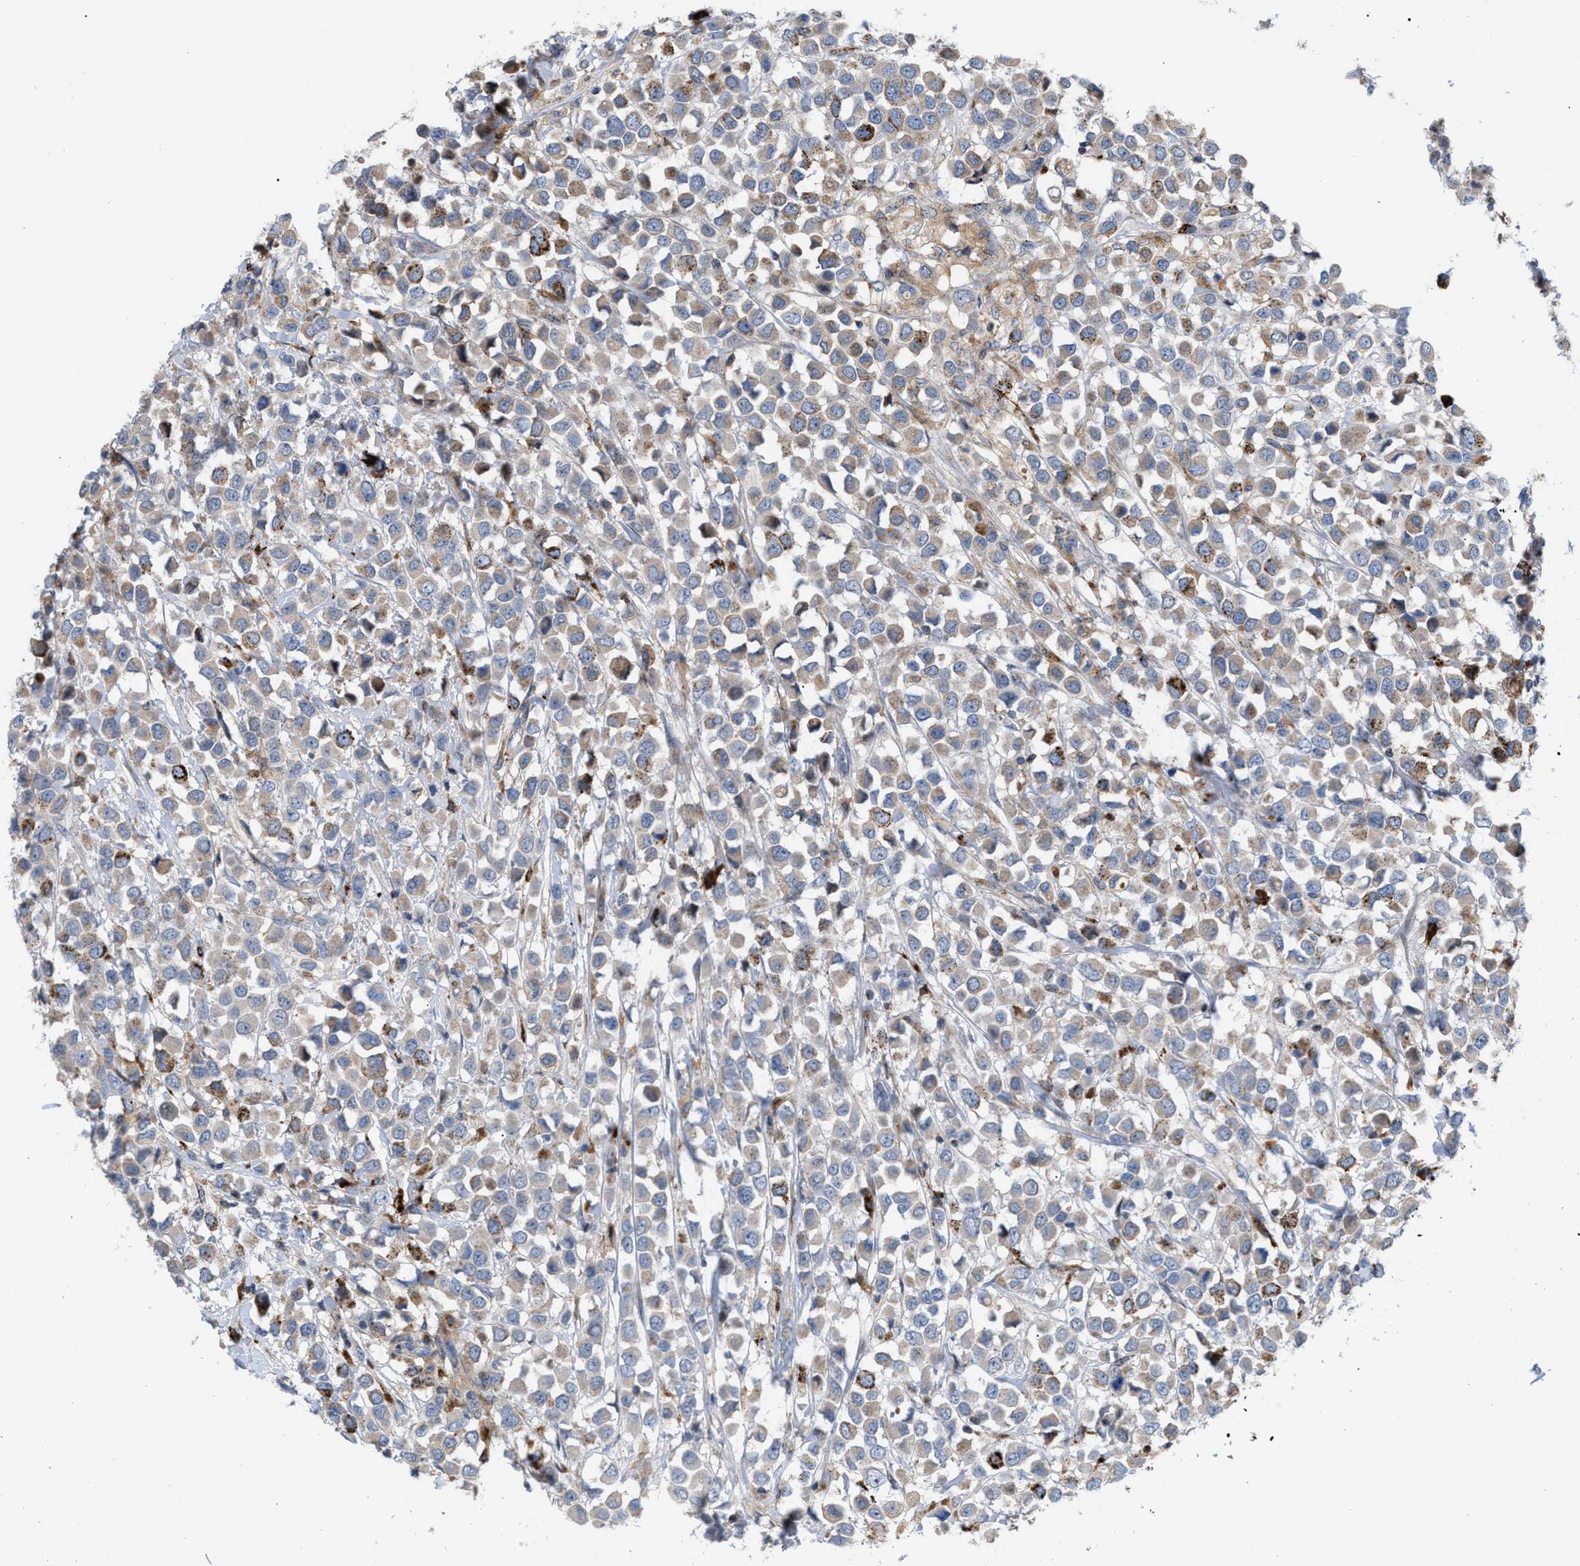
{"staining": {"intensity": "moderate", "quantity": "<25%", "location": "cytoplasmic/membranous"}, "tissue": "breast cancer", "cell_type": "Tumor cells", "image_type": "cancer", "snomed": [{"axis": "morphology", "description": "Duct carcinoma"}, {"axis": "topography", "description": "Breast"}], "caption": "Breast cancer (invasive ductal carcinoma) stained for a protein (brown) reveals moderate cytoplasmic/membranous positive positivity in about <25% of tumor cells.", "gene": "MBTD1", "patient": {"sex": "female", "age": 61}}